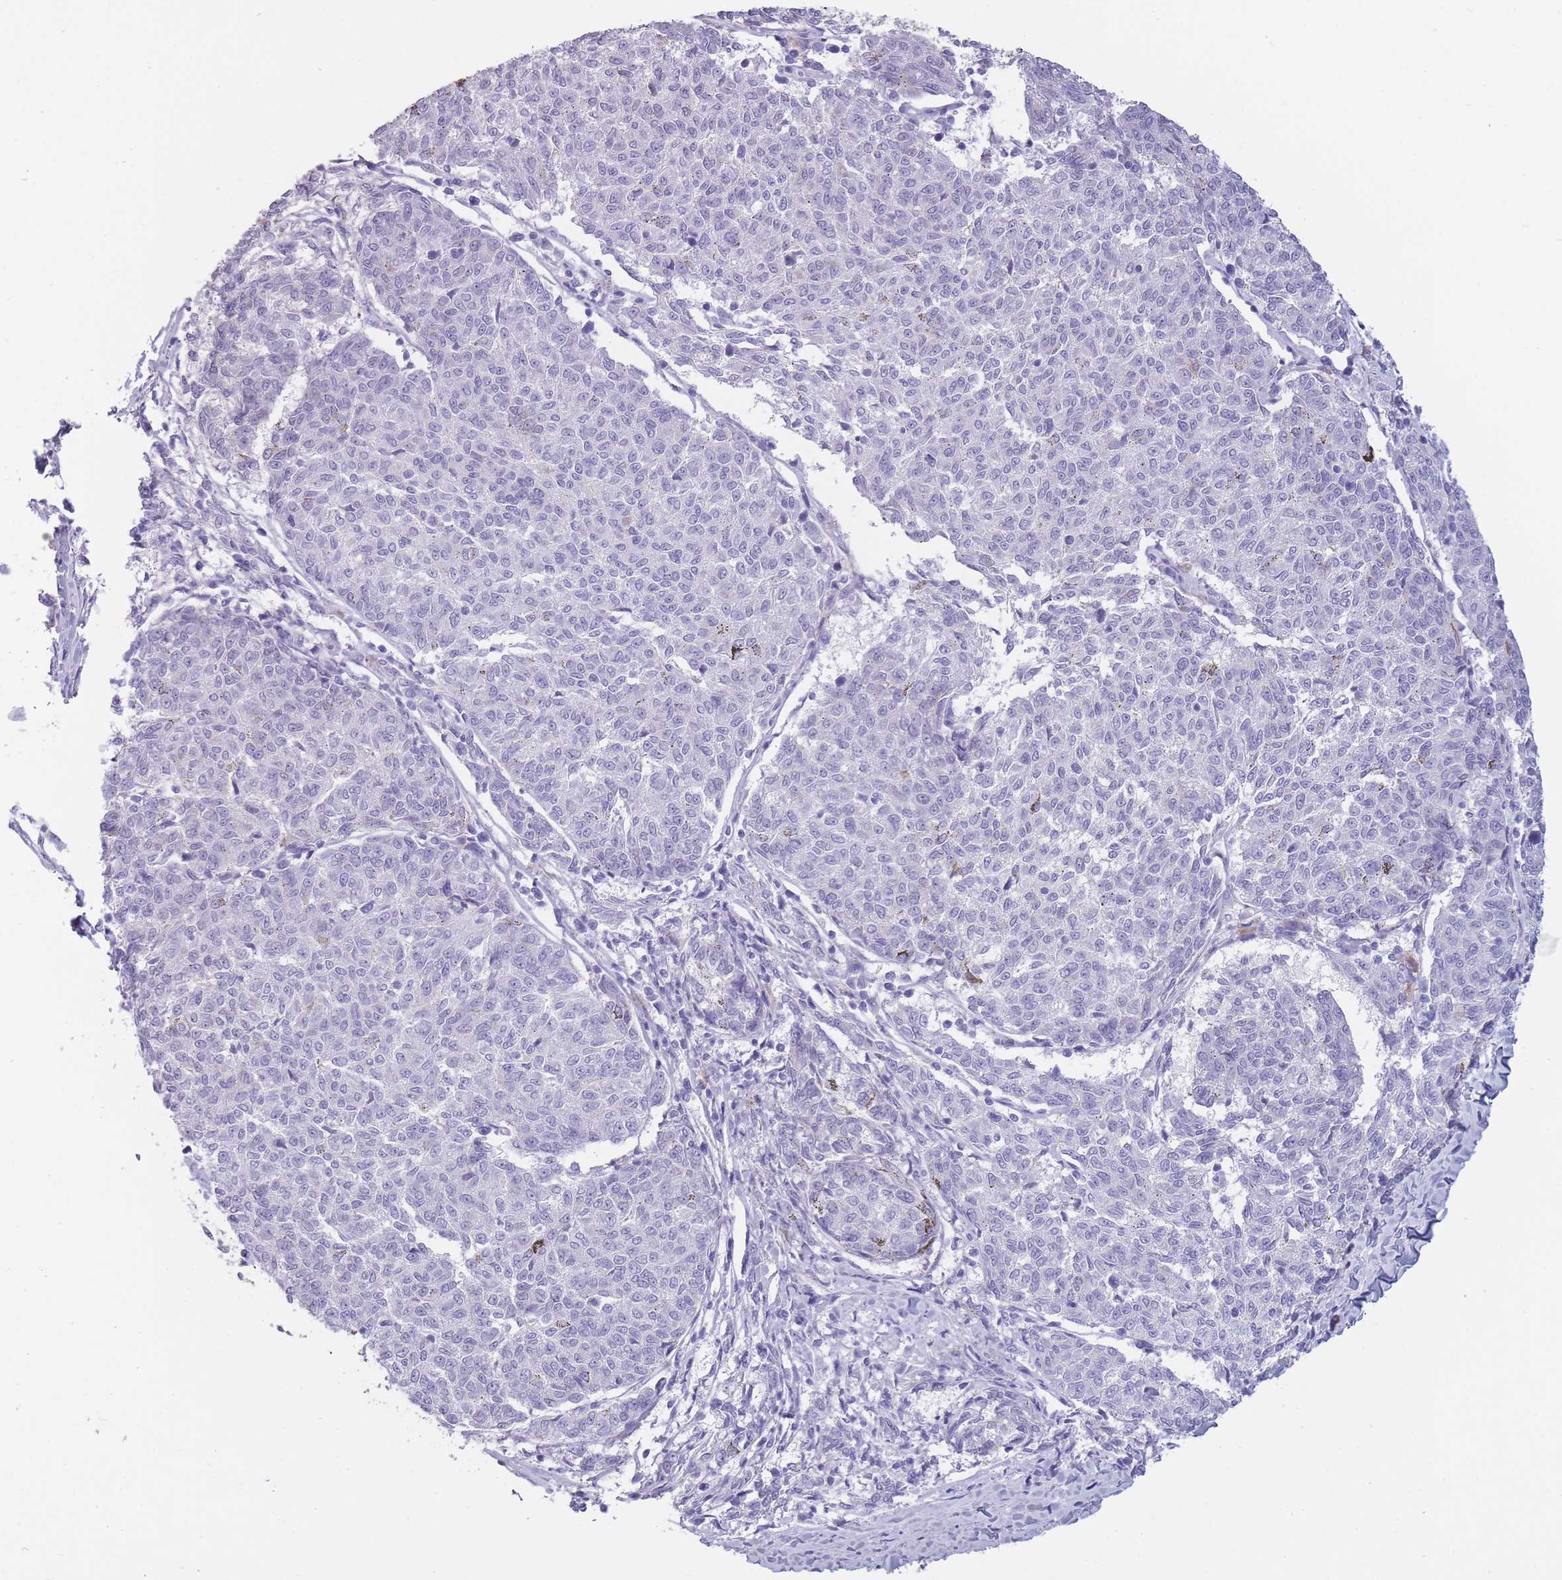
{"staining": {"intensity": "negative", "quantity": "none", "location": "none"}, "tissue": "melanoma", "cell_type": "Tumor cells", "image_type": "cancer", "snomed": [{"axis": "morphology", "description": "Malignant melanoma, NOS"}, {"axis": "topography", "description": "Skin"}], "caption": "An image of malignant melanoma stained for a protein shows no brown staining in tumor cells. Brightfield microscopy of immunohistochemistry (IHC) stained with DAB (3,3'-diaminobenzidine) (brown) and hematoxylin (blue), captured at high magnification.", "gene": "DCANP1", "patient": {"sex": "female", "age": 72}}